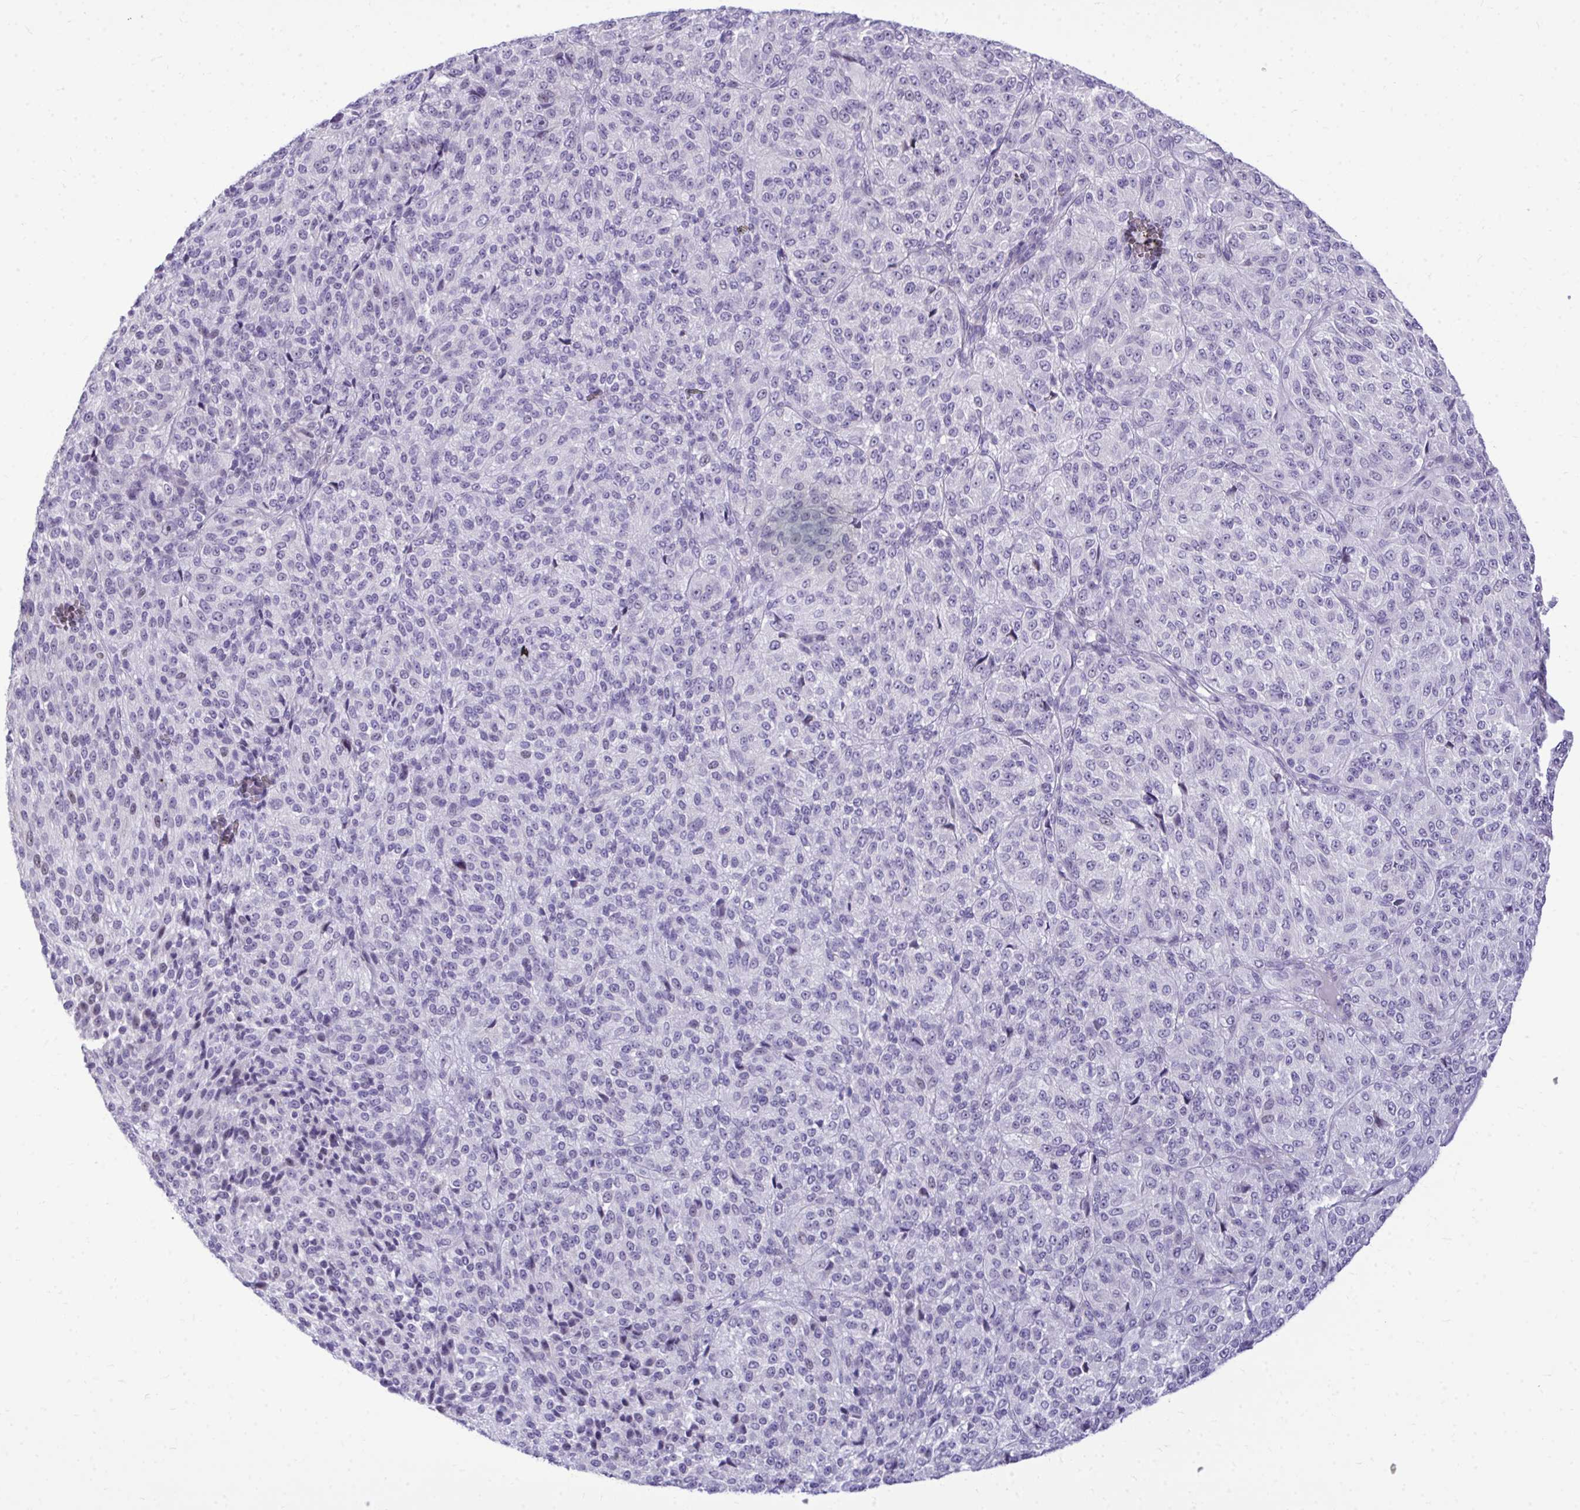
{"staining": {"intensity": "negative", "quantity": "none", "location": "none"}, "tissue": "melanoma", "cell_type": "Tumor cells", "image_type": "cancer", "snomed": [{"axis": "morphology", "description": "Malignant melanoma, Metastatic site"}, {"axis": "topography", "description": "Brain"}], "caption": "Image shows no significant protein positivity in tumor cells of malignant melanoma (metastatic site).", "gene": "EID3", "patient": {"sex": "female", "age": 56}}